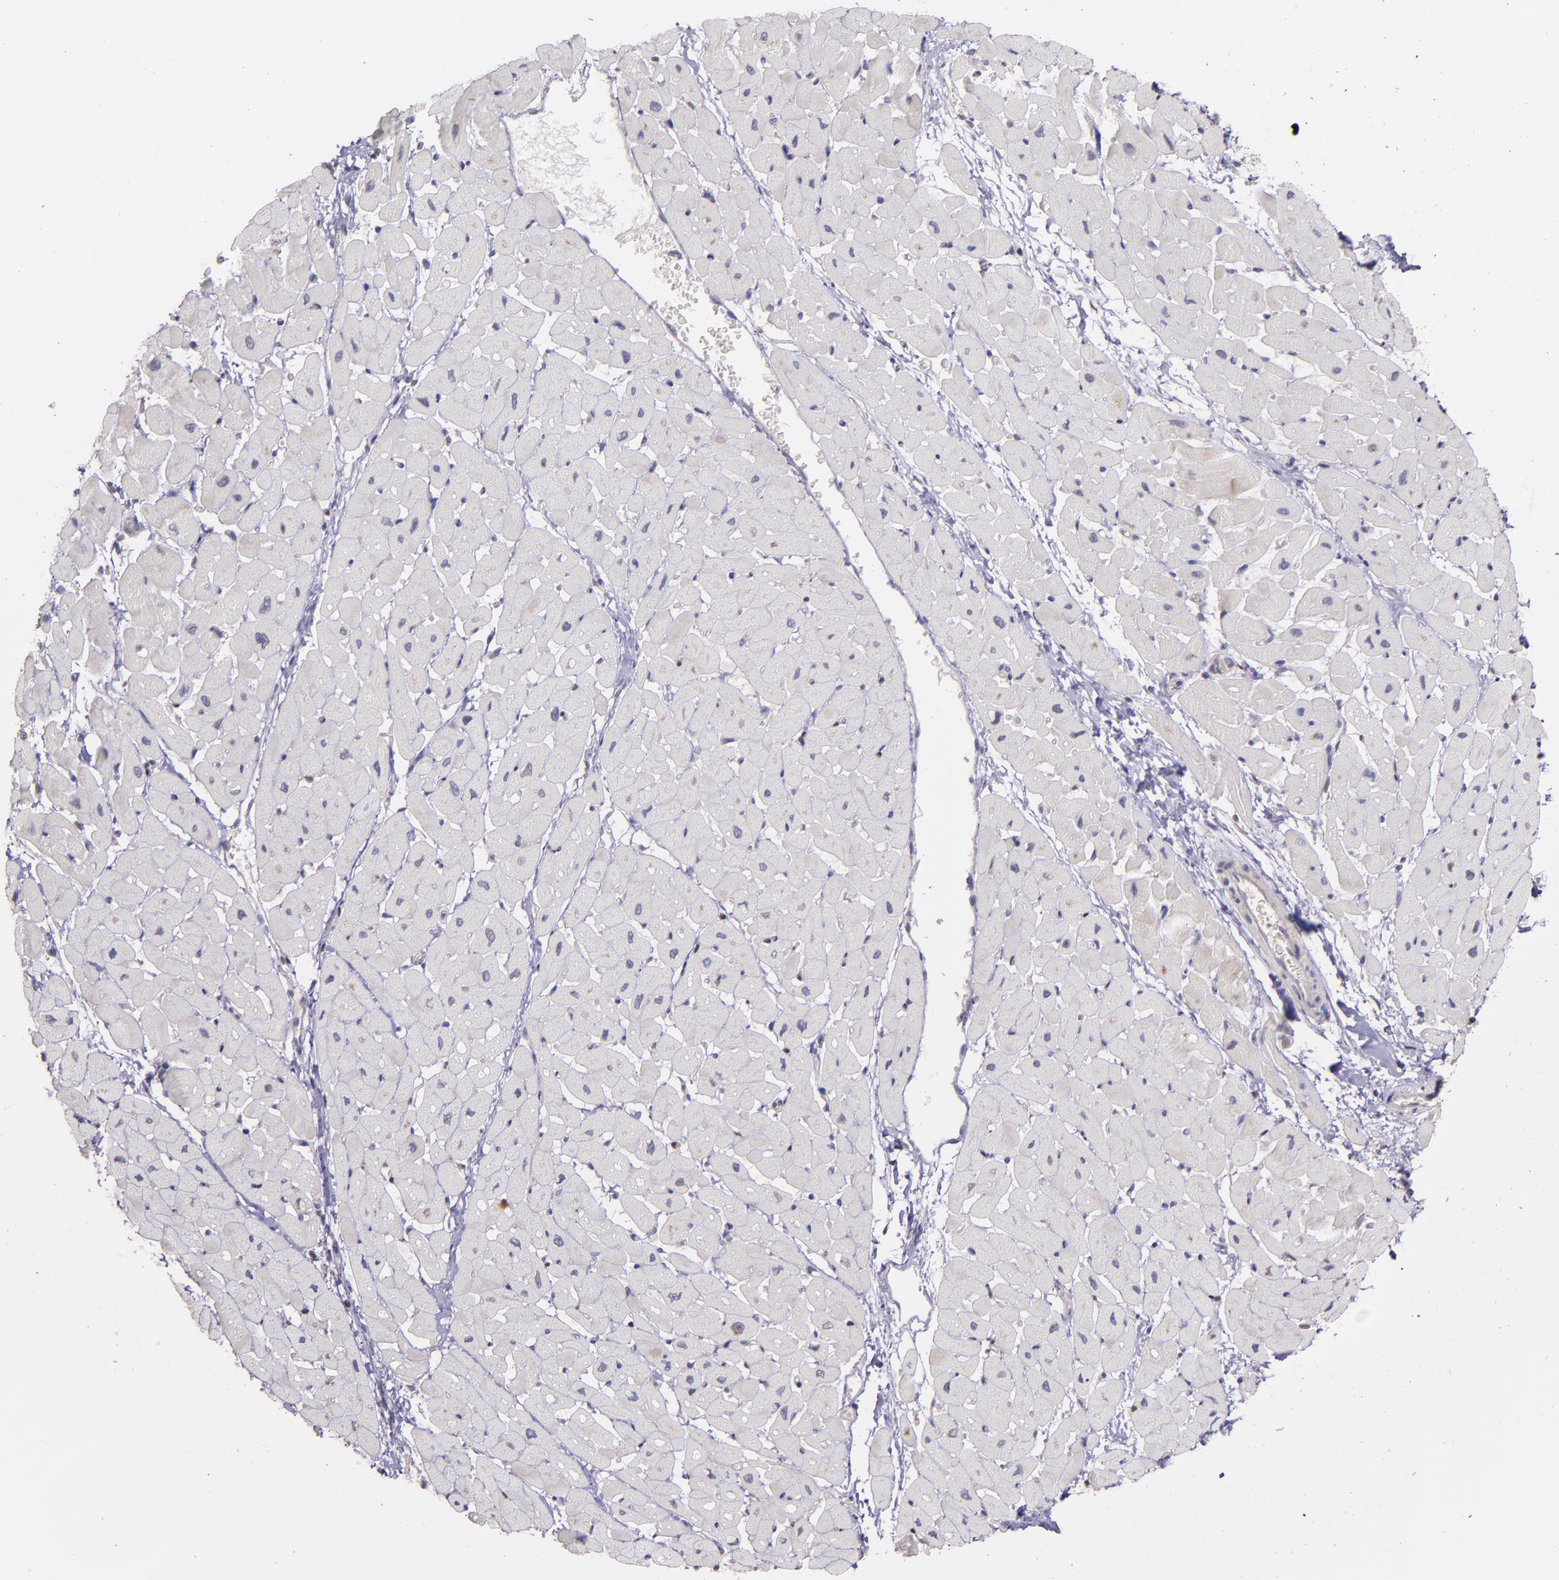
{"staining": {"intensity": "negative", "quantity": "none", "location": "none"}, "tissue": "heart muscle", "cell_type": "Cardiomyocytes", "image_type": "normal", "snomed": [{"axis": "morphology", "description": "Normal tissue, NOS"}, {"axis": "topography", "description": "Heart"}], "caption": "High power microscopy image of an IHC histopathology image of benign heart muscle, revealing no significant staining in cardiomyocytes. (DAB (3,3'-diaminobenzidine) immunohistochemistry (IHC) visualized using brightfield microscopy, high magnification).", "gene": "NUP62CL", "patient": {"sex": "male", "age": 45}}